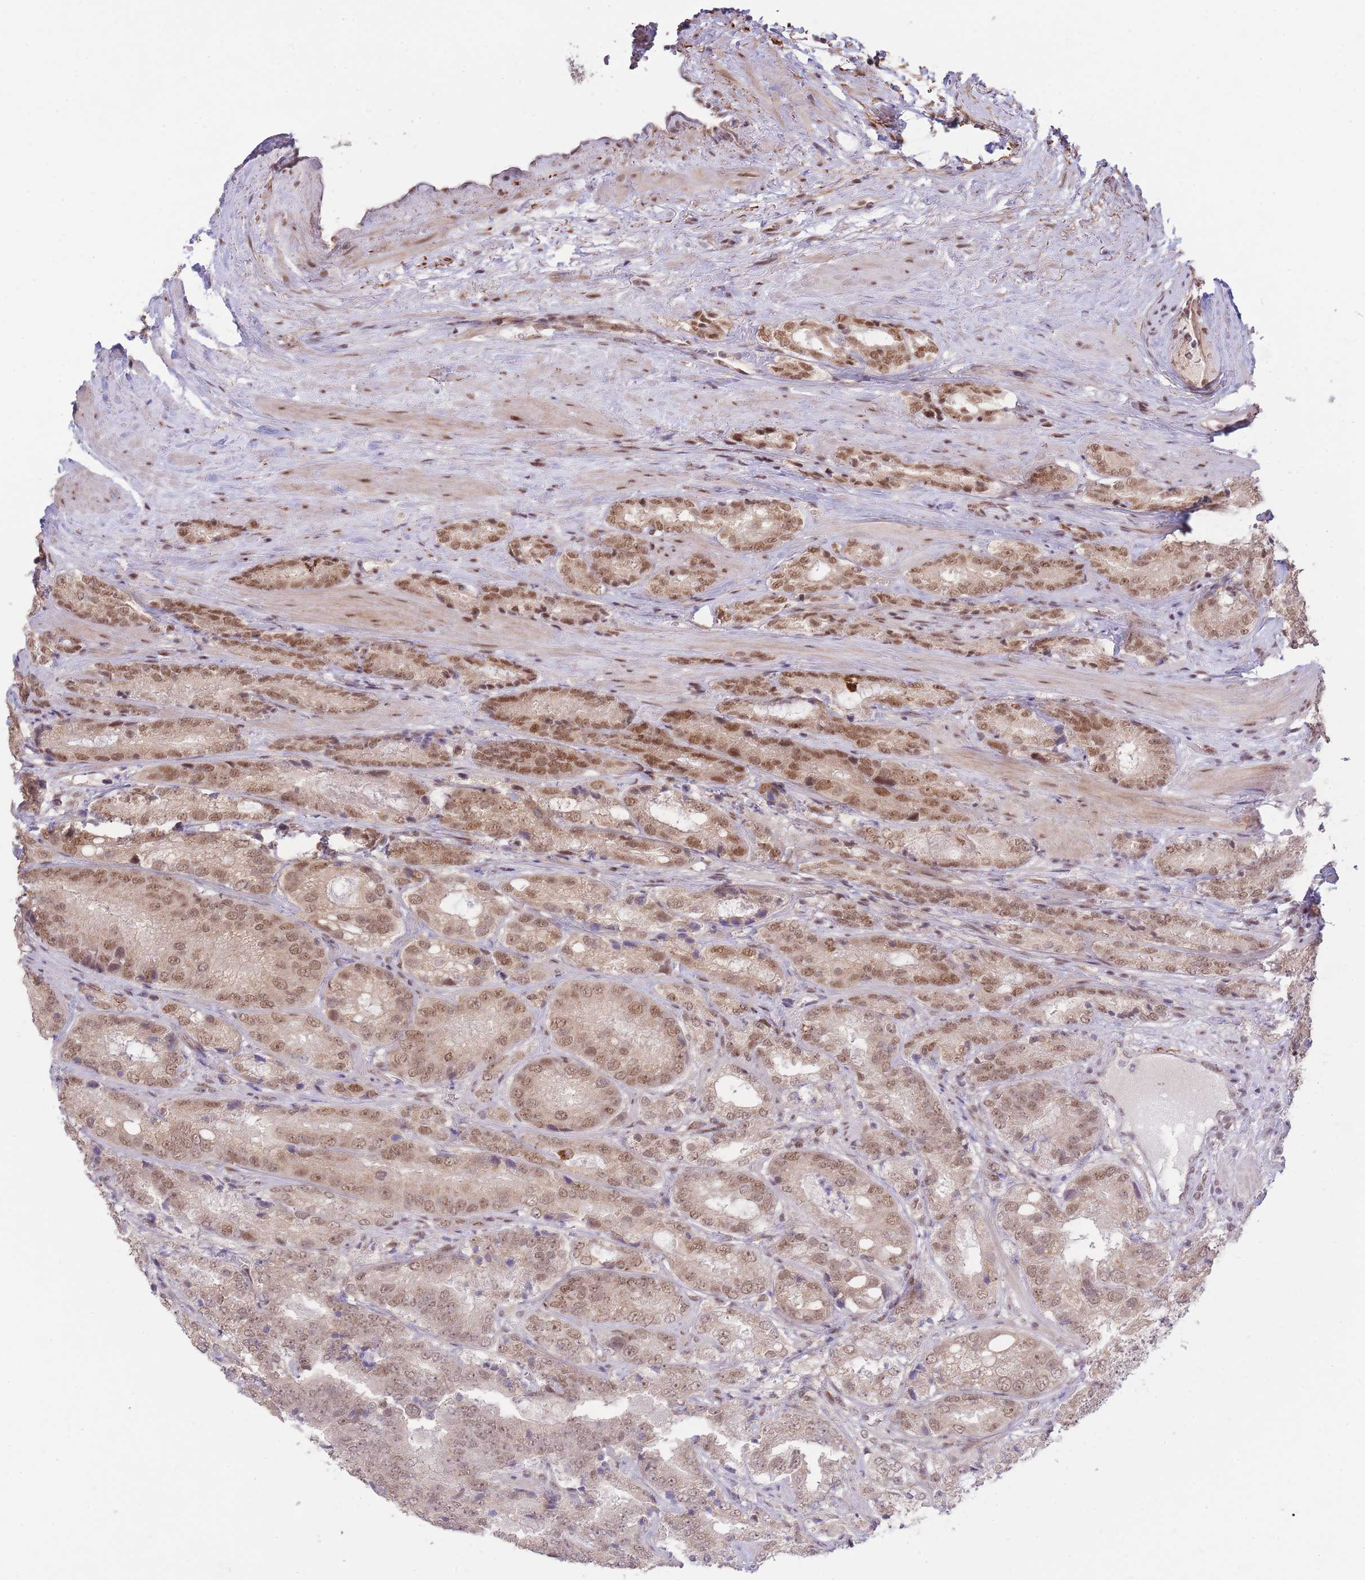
{"staining": {"intensity": "moderate", "quantity": ">75%", "location": "nuclear"}, "tissue": "prostate cancer", "cell_type": "Tumor cells", "image_type": "cancer", "snomed": [{"axis": "morphology", "description": "Adenocarcinoma, High grade"}, {"axis": "topography", "description": "Prostate"}], "caption": "Prostate cancer (high-grade adenocarcinoma) was stained to show a protein in brown. There is medium levels of moderate nuclear positivity in approximately >75% of tumor cells.", "gene": "CARD8", "patient": {"sex": "male", "age": 63}}